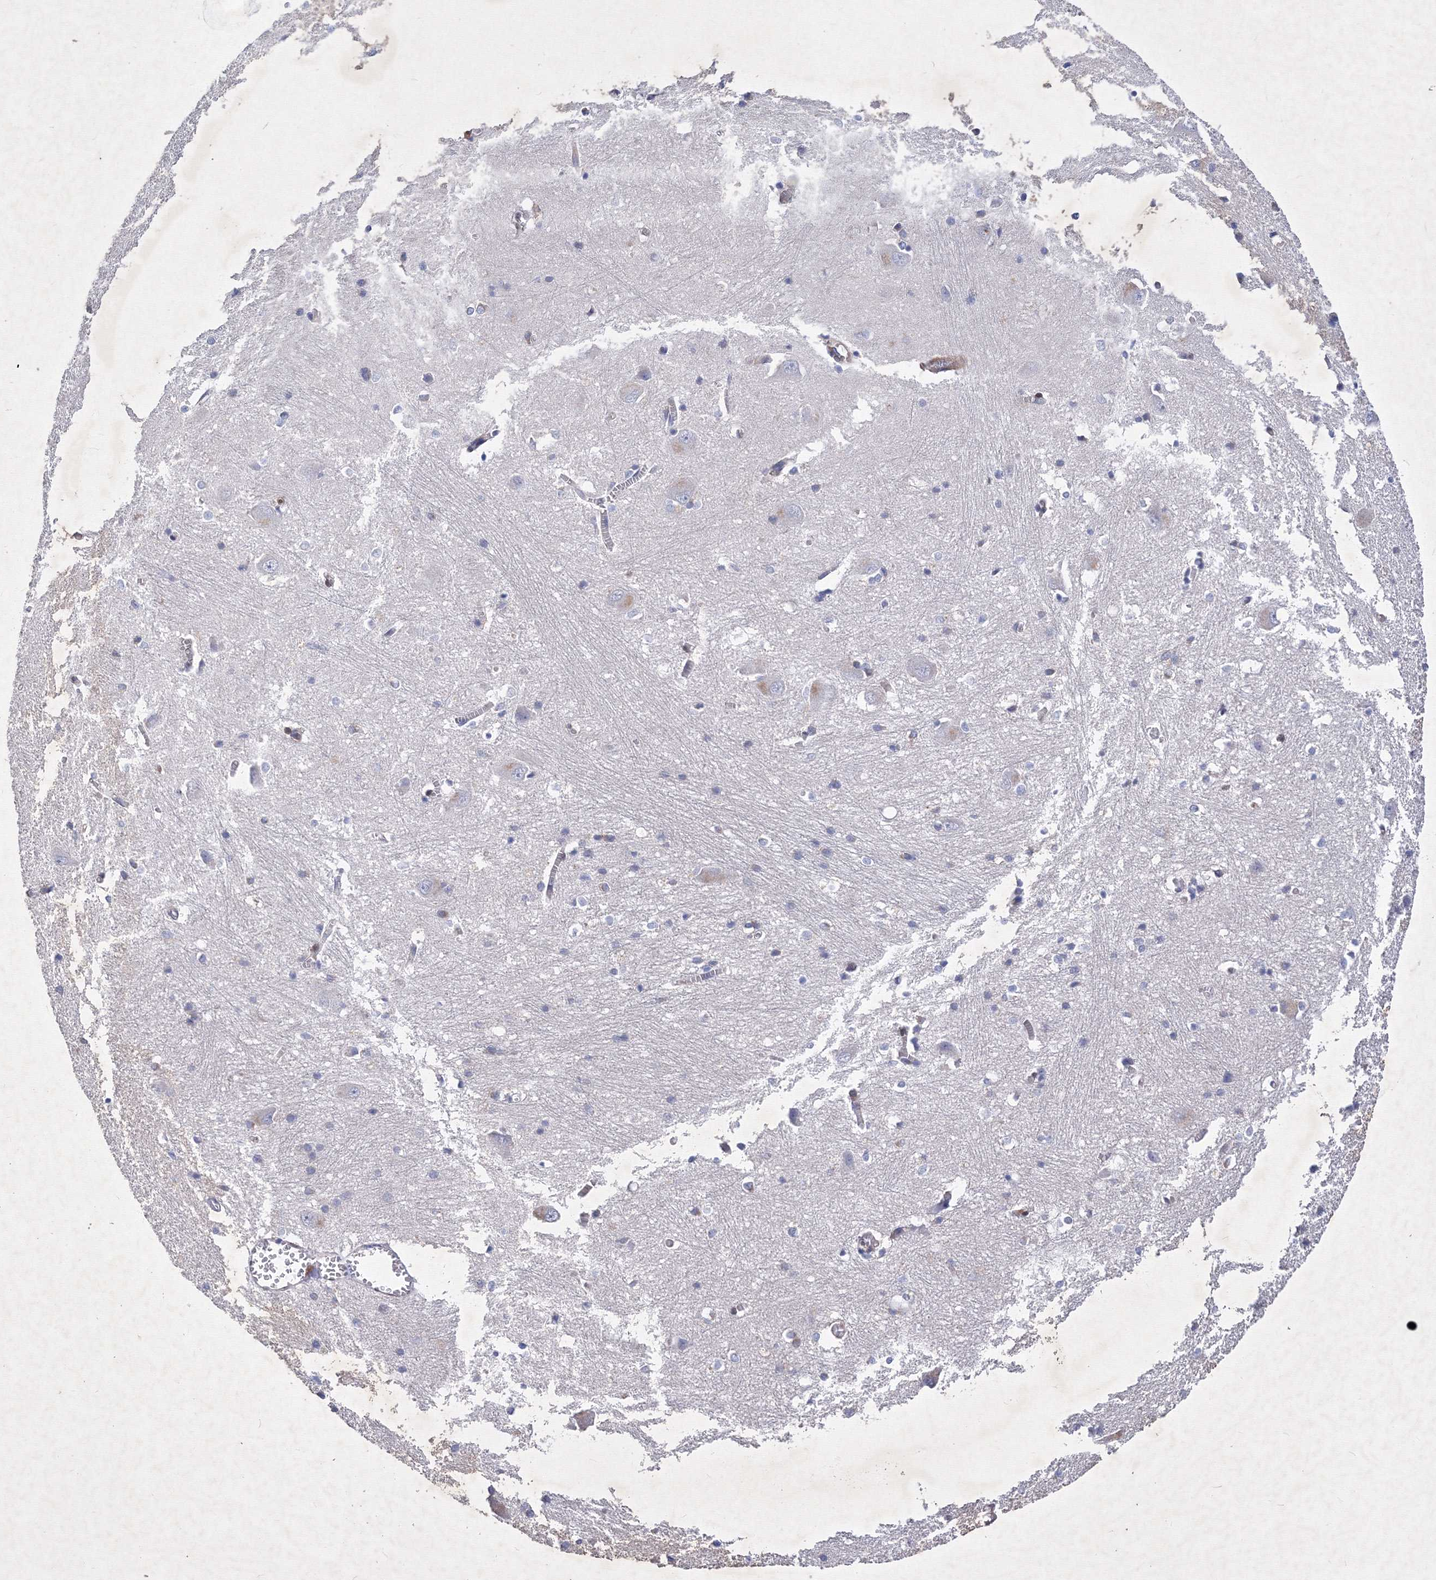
{"staining": {"intensity": "negative", "quantity": "none", "location": "none"}, "tissue": "caudate", "cell_type": "Glial cells", "image_type": "normal", "snomed": [{"axis": "morphology", "description": "Normal tissue, NOS"}, {"axis": "topography", "description": "Lateral ventricle wall"}], "caption": "Histopathology image shows no protein staining in glial cells of unremarkable caudate. The staining was performed using DAB to visualize the protein expression in brown, while the nuclei were stained in blue with hematoxylin (Magnification: 20x).", "gene": "SNX18", "patient": {"sex": "male", "age": 37}}